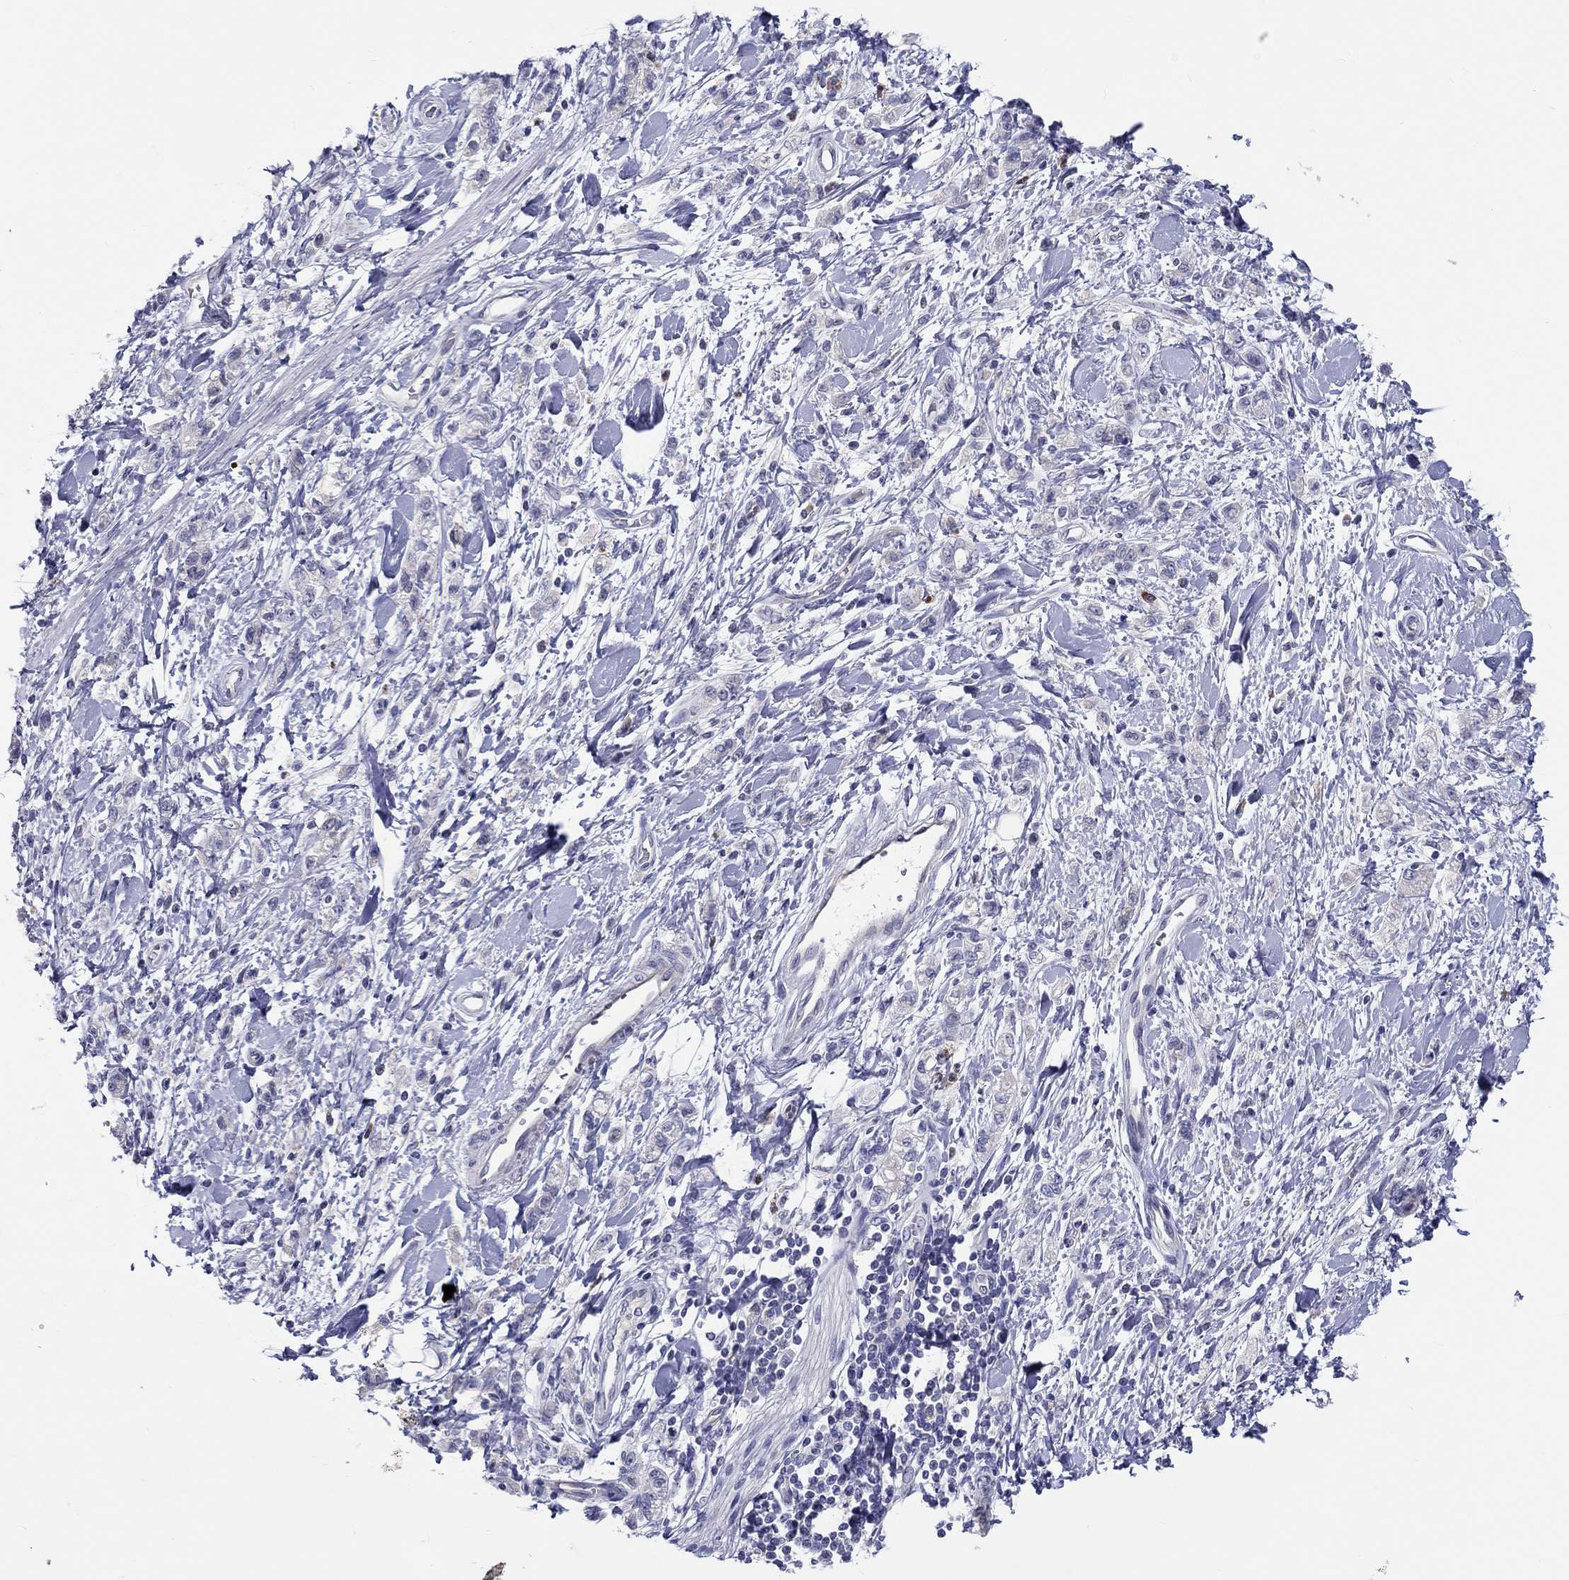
{"staining": {"intensity": "negative", "quantity": "none", "location": "none"}, "tissue": "stomach cancer", "cell_type": "Tumor cells", "image_type": "cancer", "snomed": [{"axis": "morphology", "description": "Adenocarcinoma, NOS"}, {"axis": "topography", "description": "Stomach"}], "caption": "Immunohistochemistry micrograph of neoplastic tissue: stomach adenocarcinoma stained with DAB (3,3'-diaminobenzidine) demonstrates no significant protein expression in tumor cells.", "gene": "ABCG4", "patient": {"sex": "male", "age": 77}}